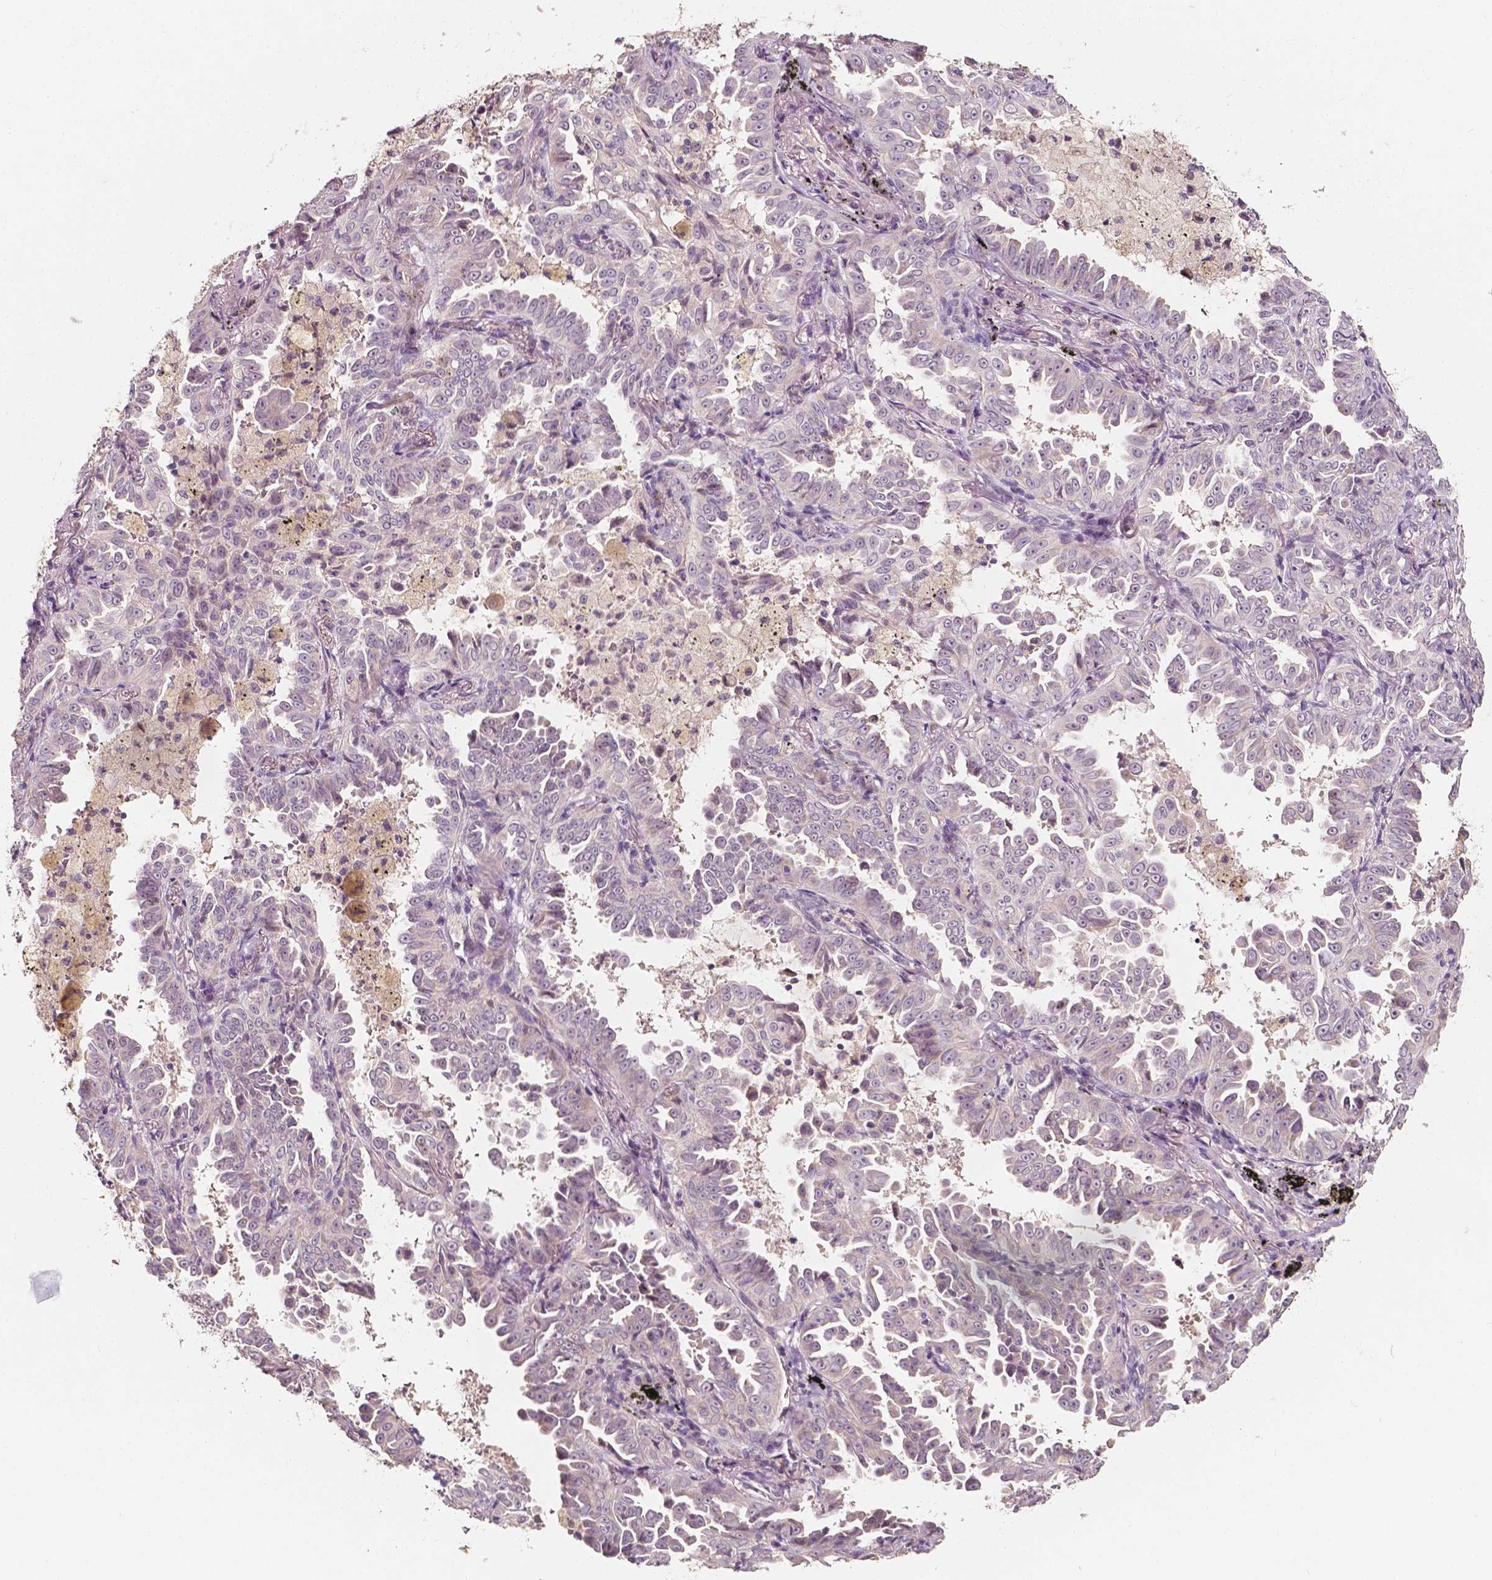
{"staining": {"intensity": "negative", "quantity": "none", "location": "none"}, "tissue": "lung cancer", "cell_type": "Tumor cells", "image_type": "cancer", "snomed": [{"axis": "morphology", "description": "Adenocarcinoma, NOS"}, {"axis": "topography", "description": "Lung"}], "caption": "A photomicrograph of human lung adenocarcinoma is negative for staining in tumor cells. (Brightfield microscopy of DAB immunohistochemistry (IHC) at high magnification).", "gene": "NPC1L1", "patient": {"sex": "female", "age": 52}}